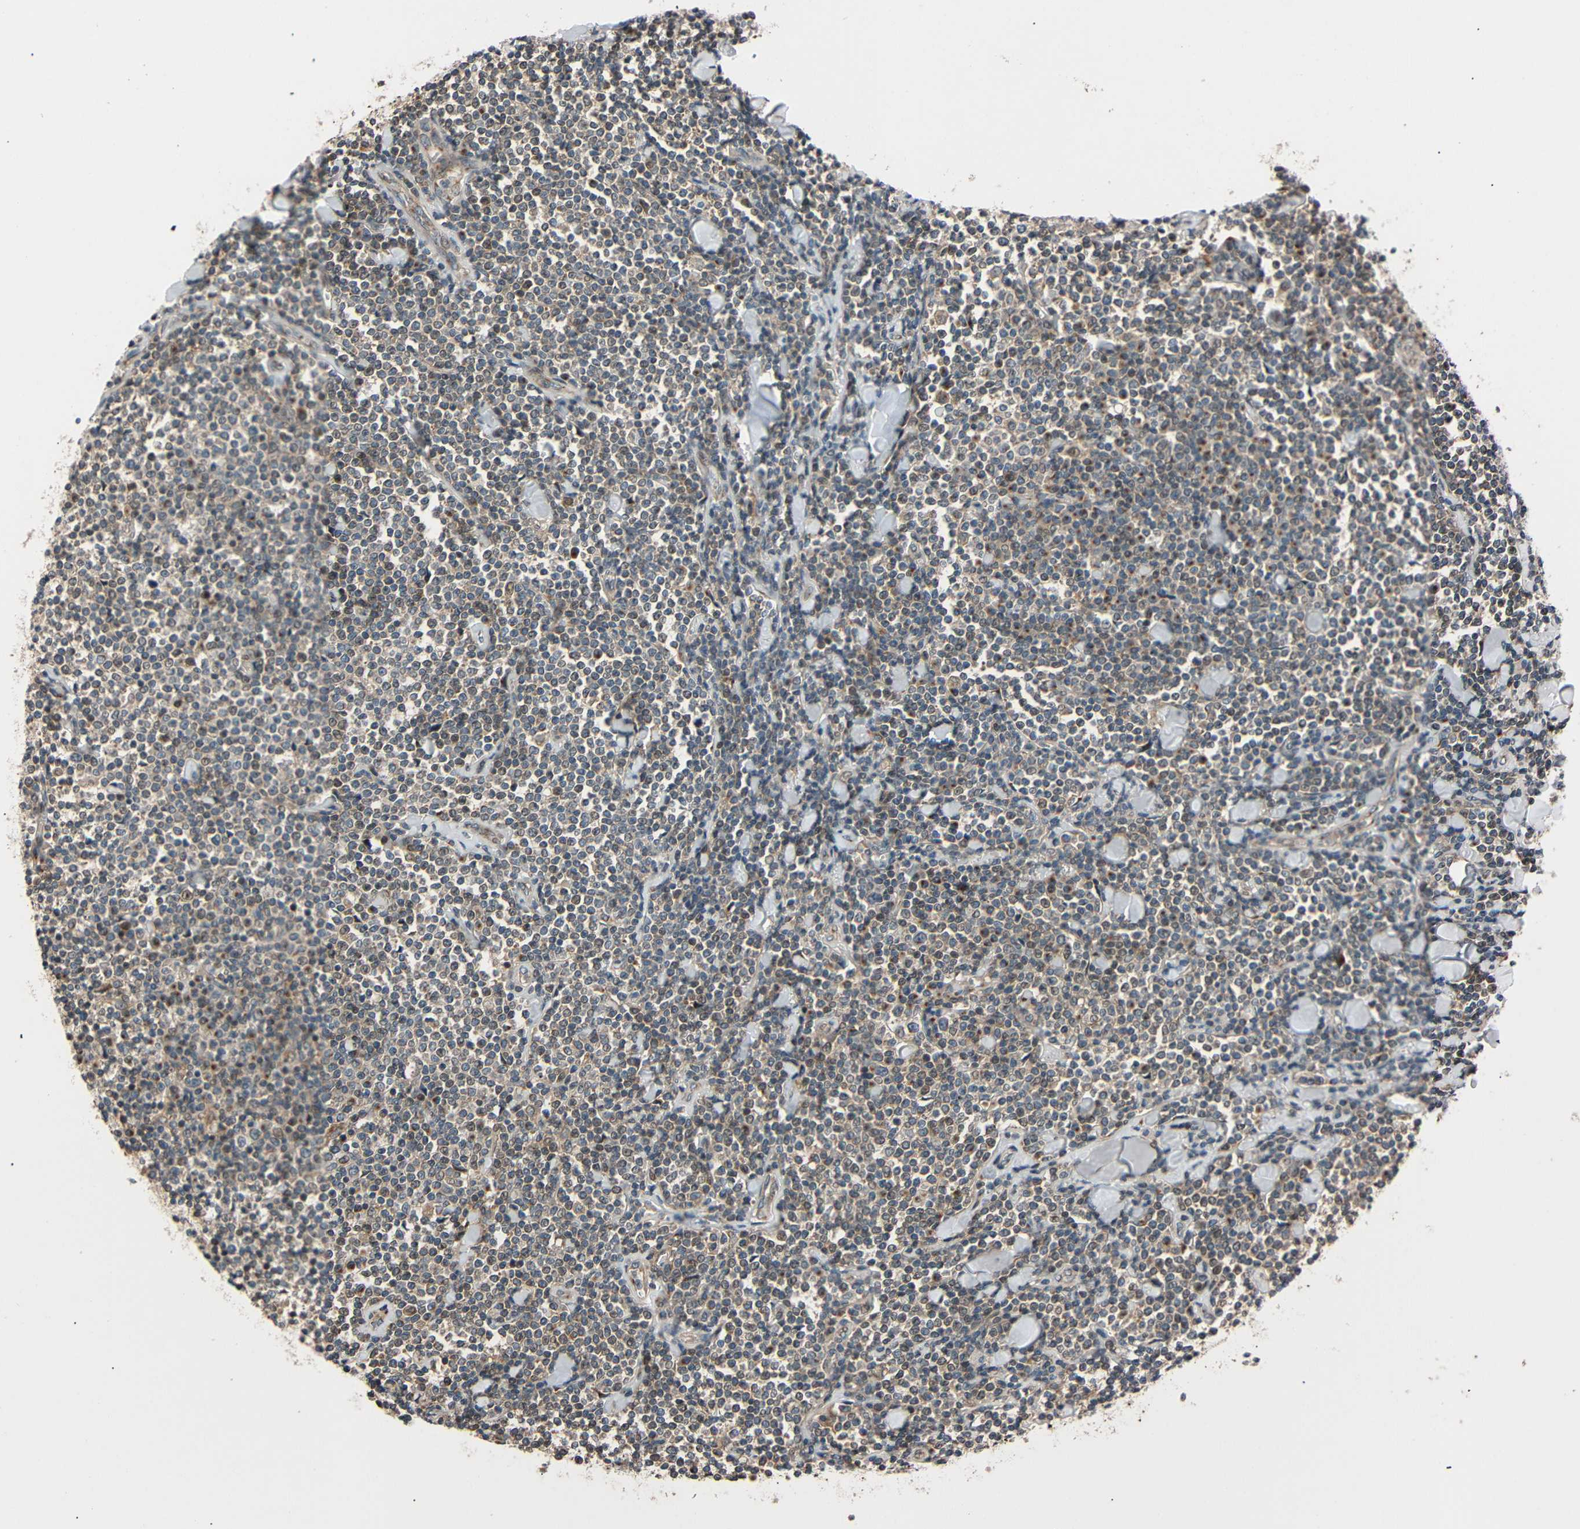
{"staining": {"intensity": "strong", "quantity": "<25%", "location": "cytoplasmic/membranous,nuclear"}, "tissue": "lymphoma", "cell_type": "Tumor cells", "image_type": "cancer", "snomed": [{"axis": "morphology", "description": "Malignant lymphoma, non-Hodgkin's type, Low grade"}, {"axis": "topography", "description": "Soft tissue"}], "caption": "This image shows lymphoma stained with IHC to label a protein in brown. The cytoplasmic/membranous and nuclear of tumor cells show strong positivity for the protein. Nuclei are counter-stained blue.", "gene": "AKAP9", "patient": {"sex": "male", "age": 92}}